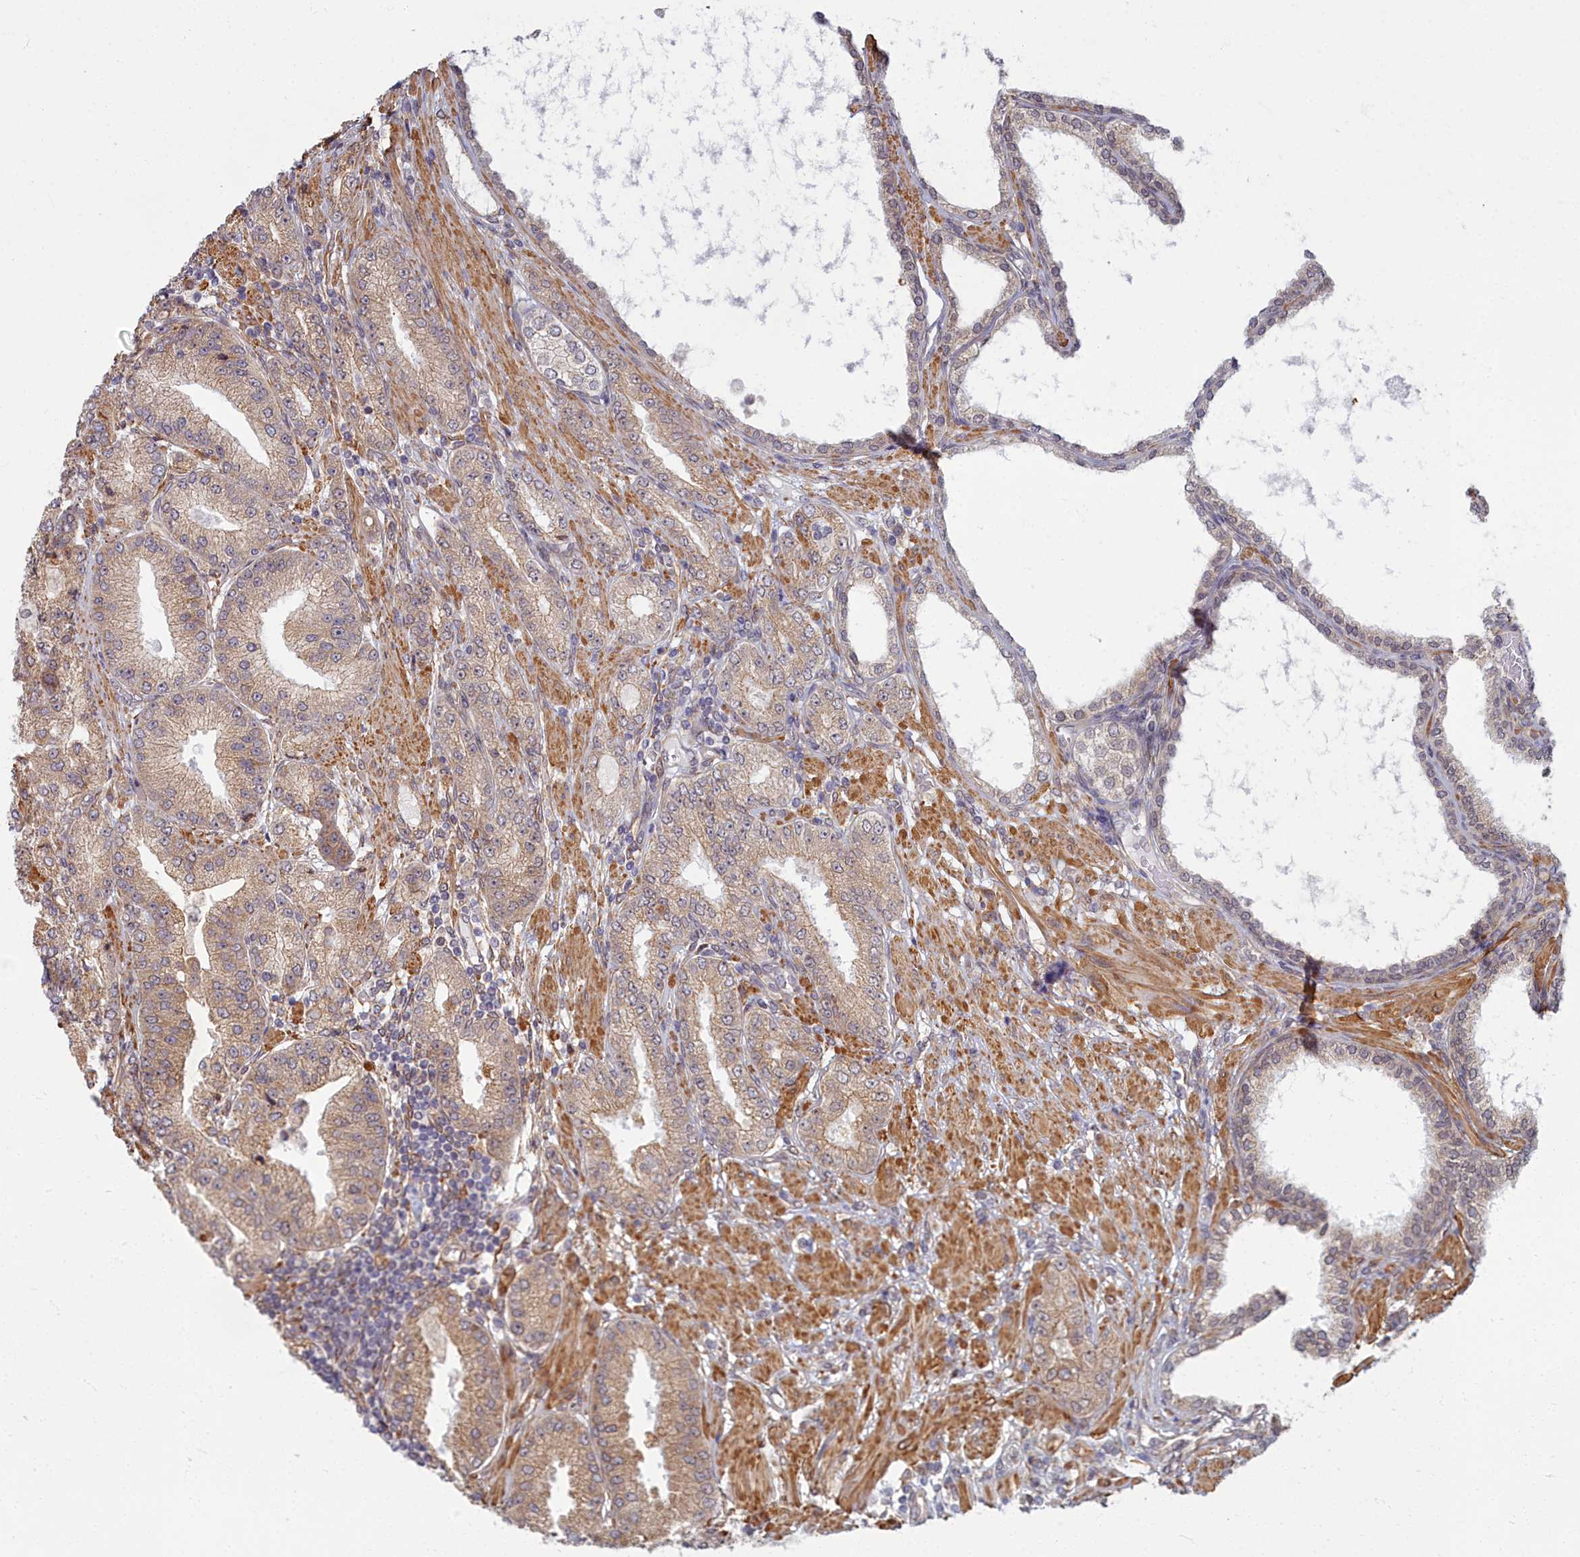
{"staining": {"intensity": "weak", "quantity": ">75%", "location": "cytoplasmic/membranous"}, "tissue": "prostate cancer", "cell_type": "Tumor cells", "image_type": "cancer", "snomed": [{"axis": "morphology", "description": "Adenocarcinoma, High grade"}, {"axis": "topography", "description": "Prostate"}], "caption": "Weak cytoplasmic/membranous positivity for a protein is appreciated in approximately >75% of tumor cells of prostate cancer (high-grade adenocarcinoma) using immunohistochemistry.", "gene": "MAK16", "patient": {"sex": "male", "age": 71}}